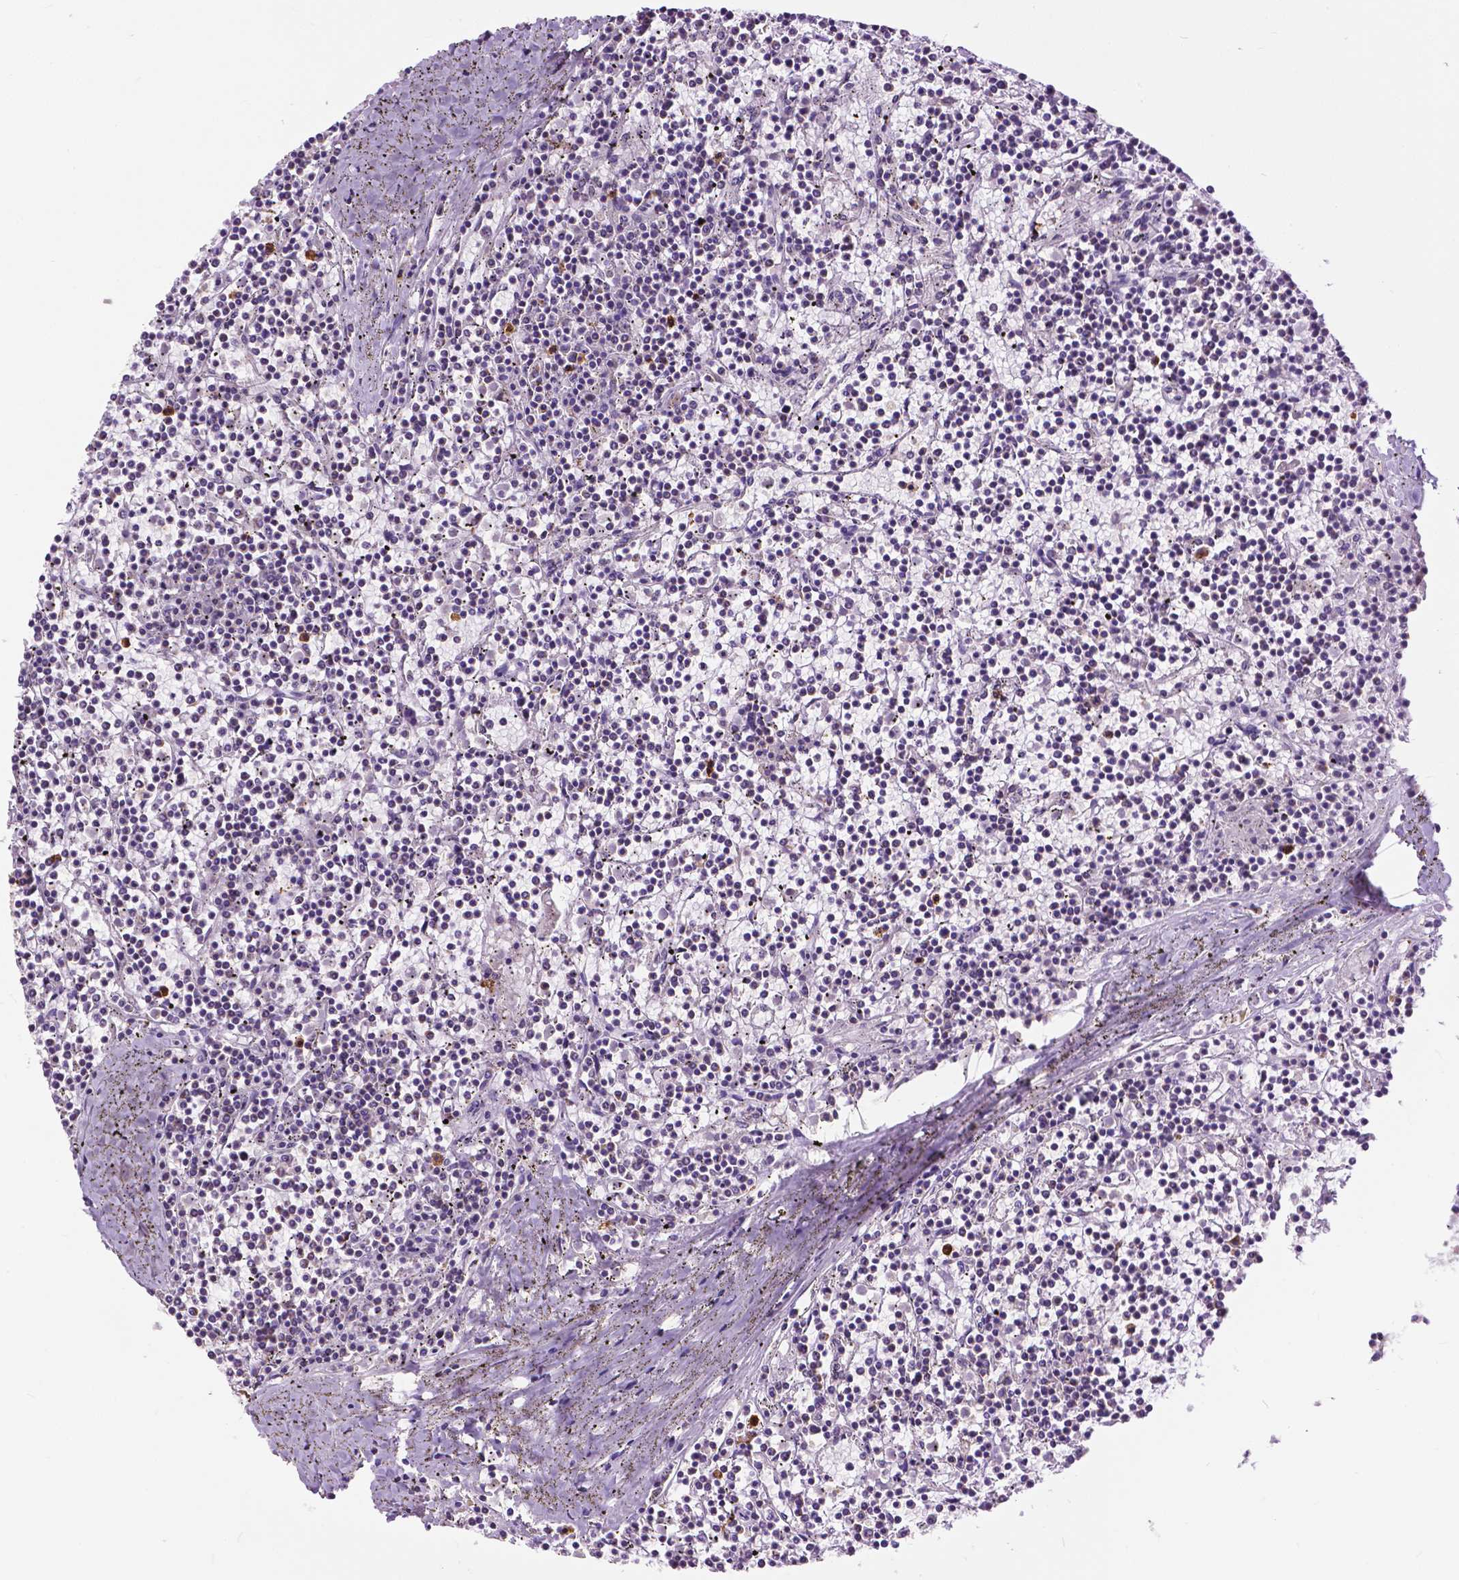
{"staining": {"intensity": "negative", "quantity": "none", "location": "none"}, "tissue": "lymphoma", "cell_type": "Tumor cells", "image_type": "cancer", "snomed": [{"axis": "morphology", "description": "Malignant lymphoma, non-Hodgkin's type, Low grade"}, {"axis": "topography", "description": "Spleen"}], "caption": "Immunohistochemical staining of low-grade malignant lymphoma, non-Hodgkin's type demonstrates no significant positivity in tumor cells.", "gene": "TTC9B", "patient": {"sex": "female", "age": 19}}